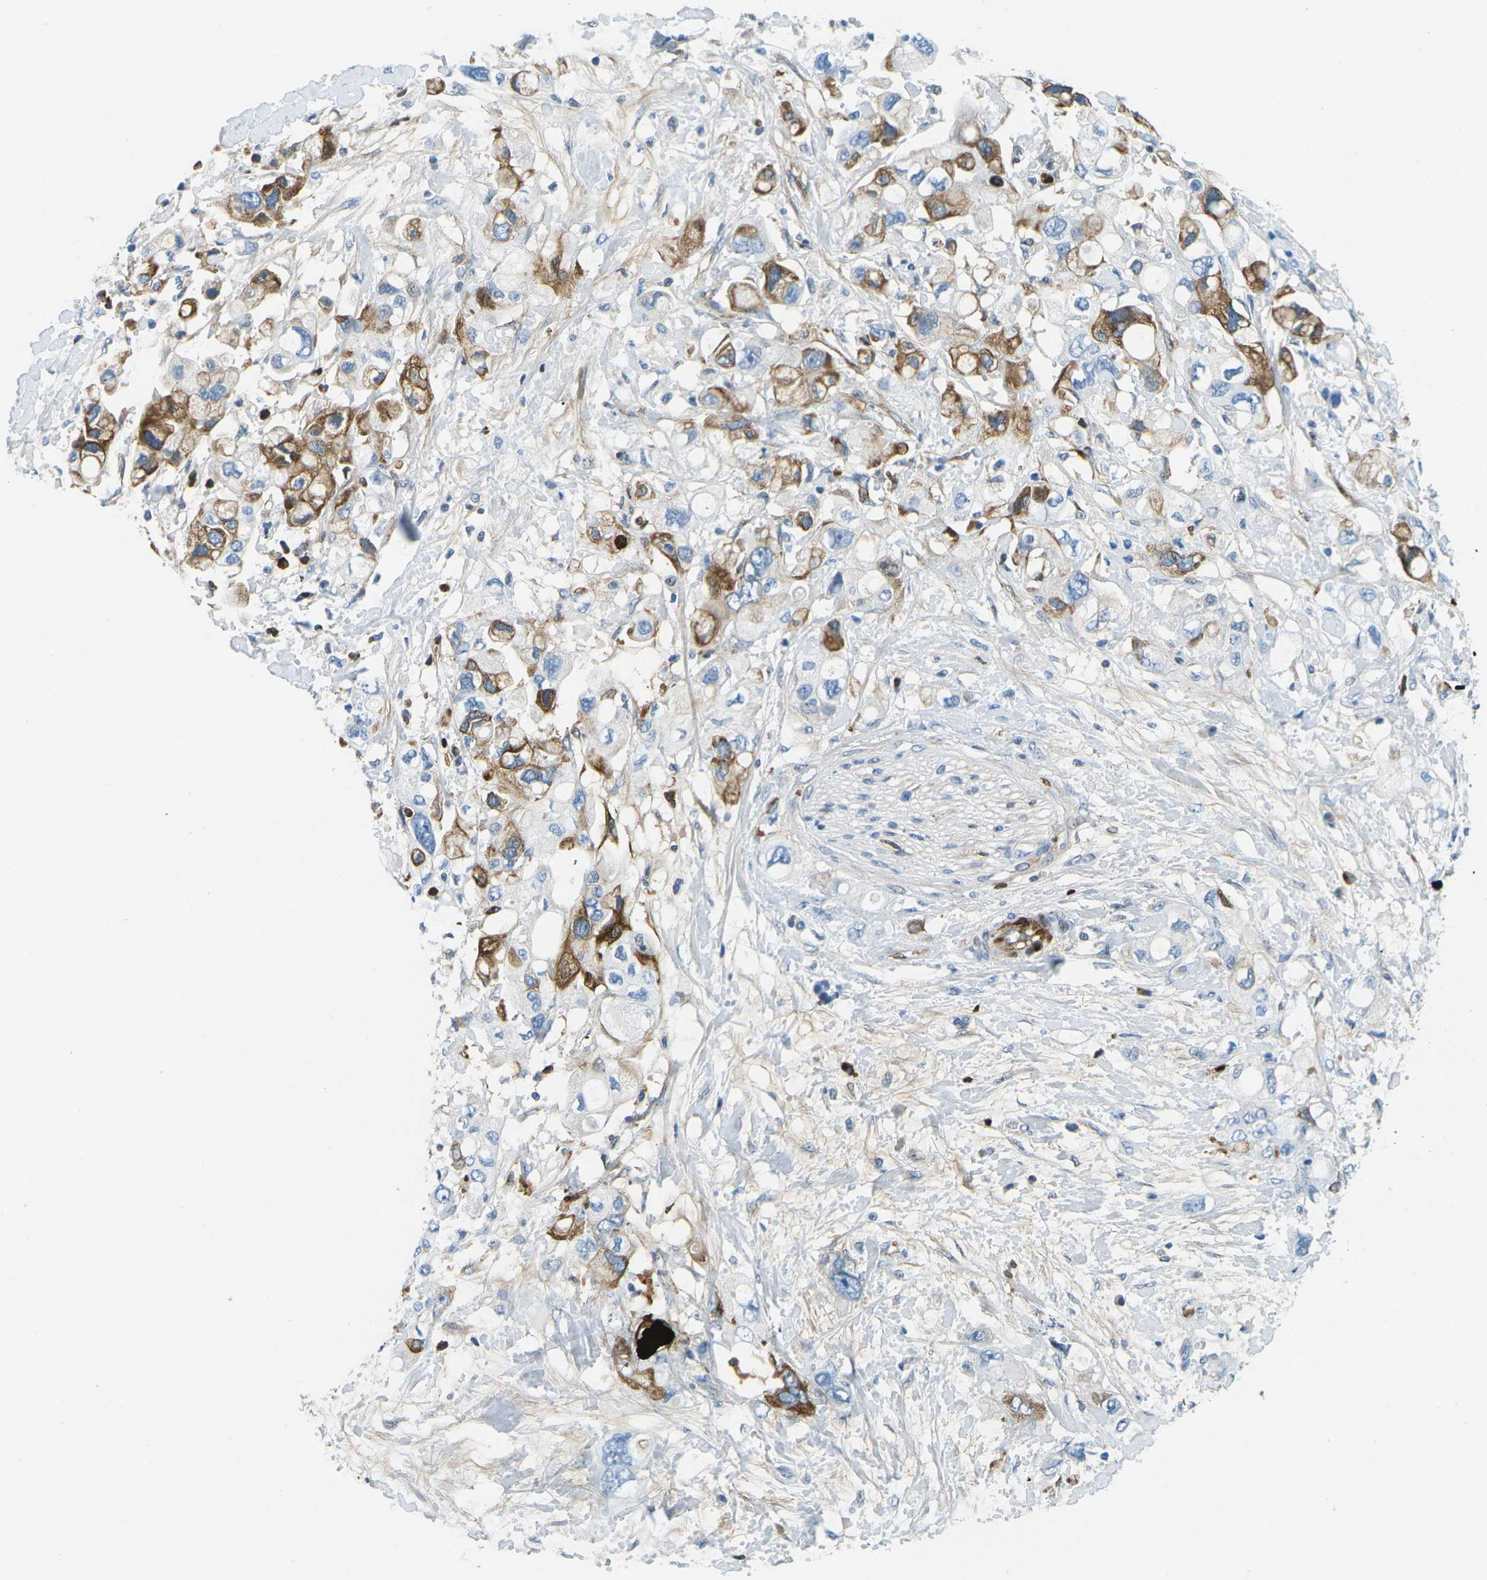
{"staining": {"intensity": "moderate", "quantity": "25%-75%", "location": "cytoplasmic/membranous"}, "tissue": "pancreatic cancer", "cell_type": "Tumor cells", "image_type": "cancer", "snomed": [{"axis": "morphology", "description": "Adenocarcinoma, NOS"}, {"axis": "topography", "description": "Pancreas"}], "caption": "Human pancreatic cancer stained with a protein marker demonstrates moderate staining in tumor cells.", "gene": "CFB", "patient": {"sex": "female", "age": 56}}